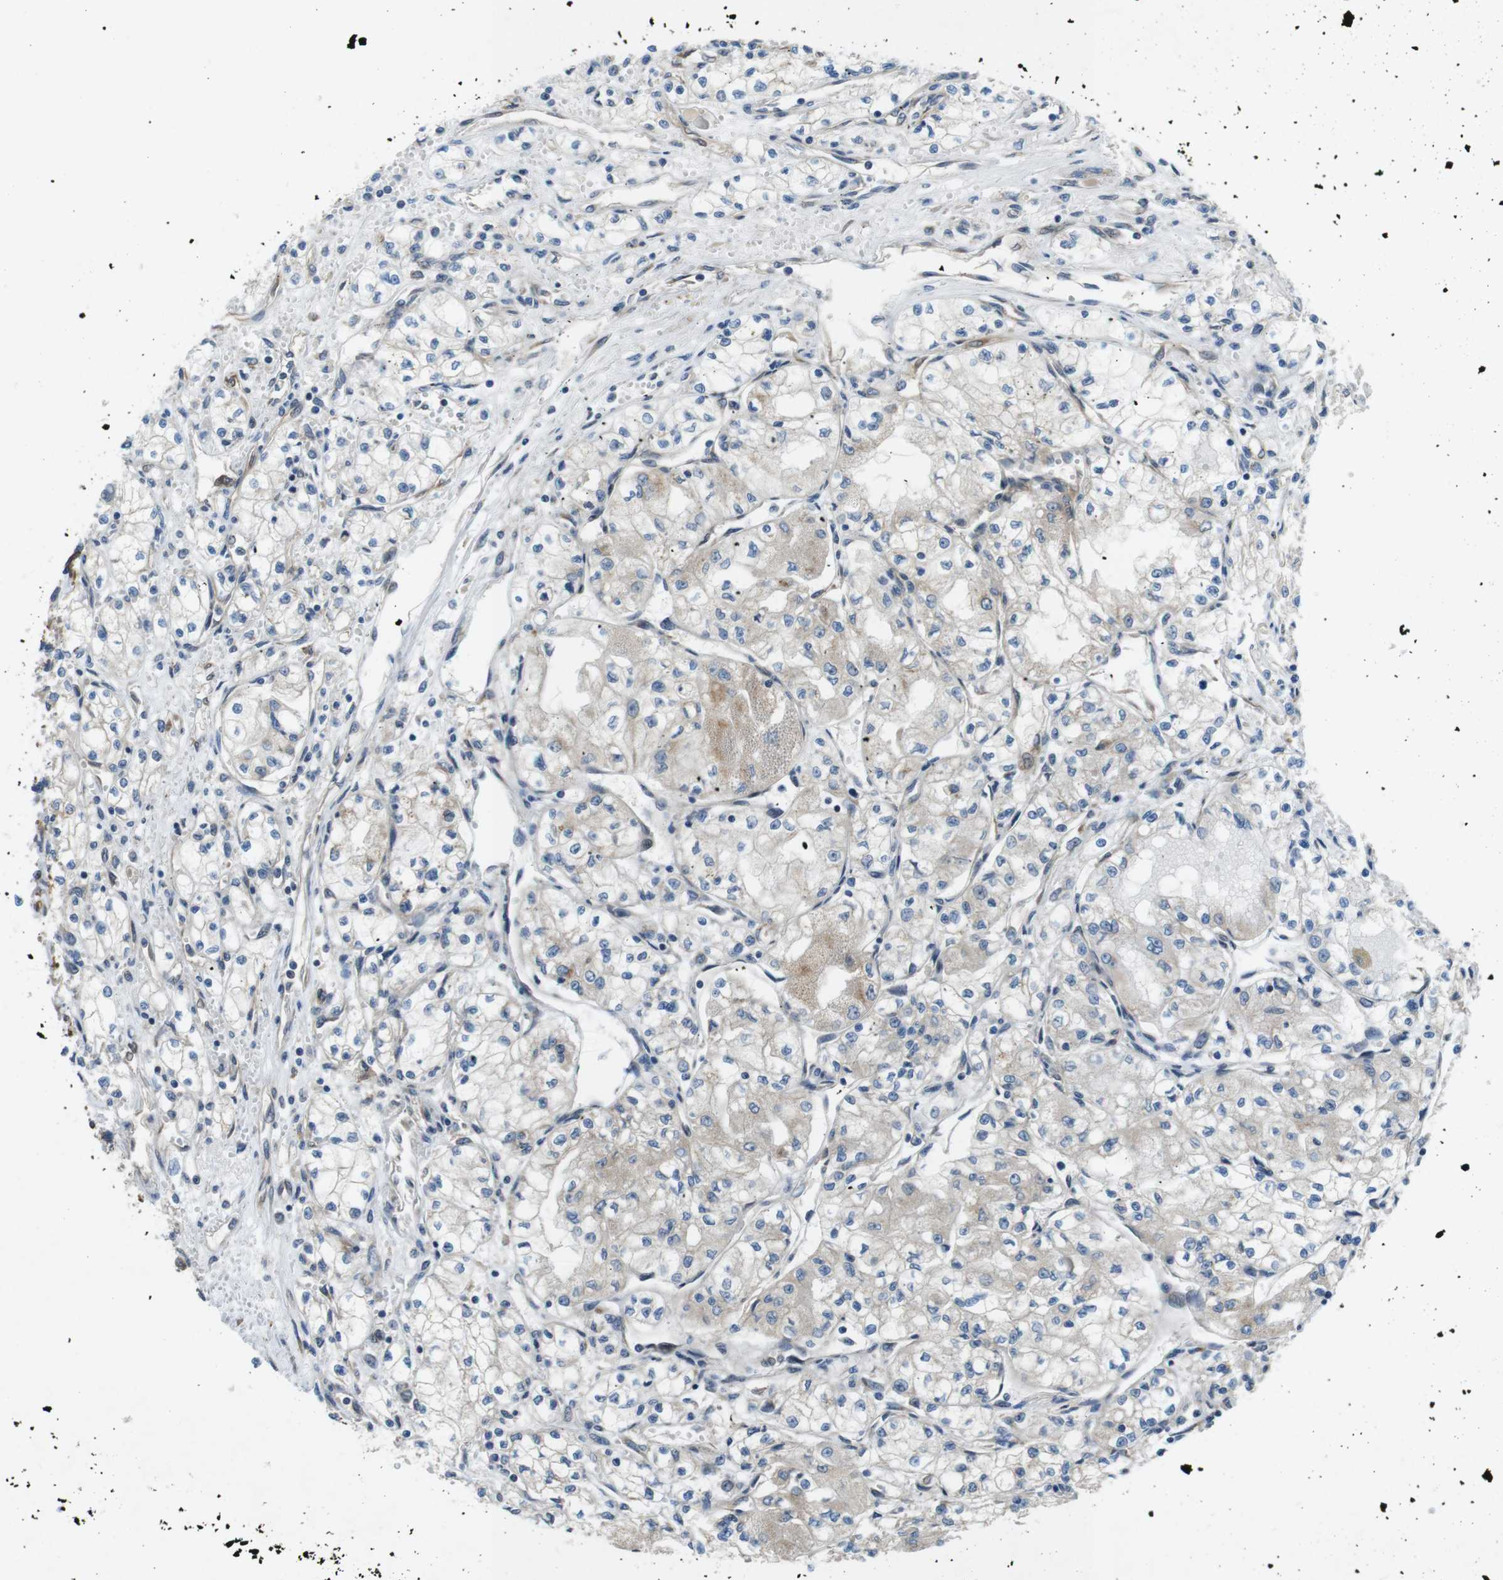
{"staining": {"intensity": "weak", "quantity": "<25%", "location": "cytoplasmic/membranous"}, "tissue": "renal cancer", "cell_type": "Tumor cells", "image_type": "cancer", "snomed": [{"axis": "morphology", "description": "Normal tissue, NOS"}, {"axis": "morphology", "description": "Adenocarcinoma, NOS"}, {"axis": "topography", "description": "Kidney"}], "caption": "Renal cancer stained for a protein using immunohistochemistry (IHC) exhibits no positivity tumor cells.", "gene": "PALD1", "patient": {"sex": "male", "age": 59}}